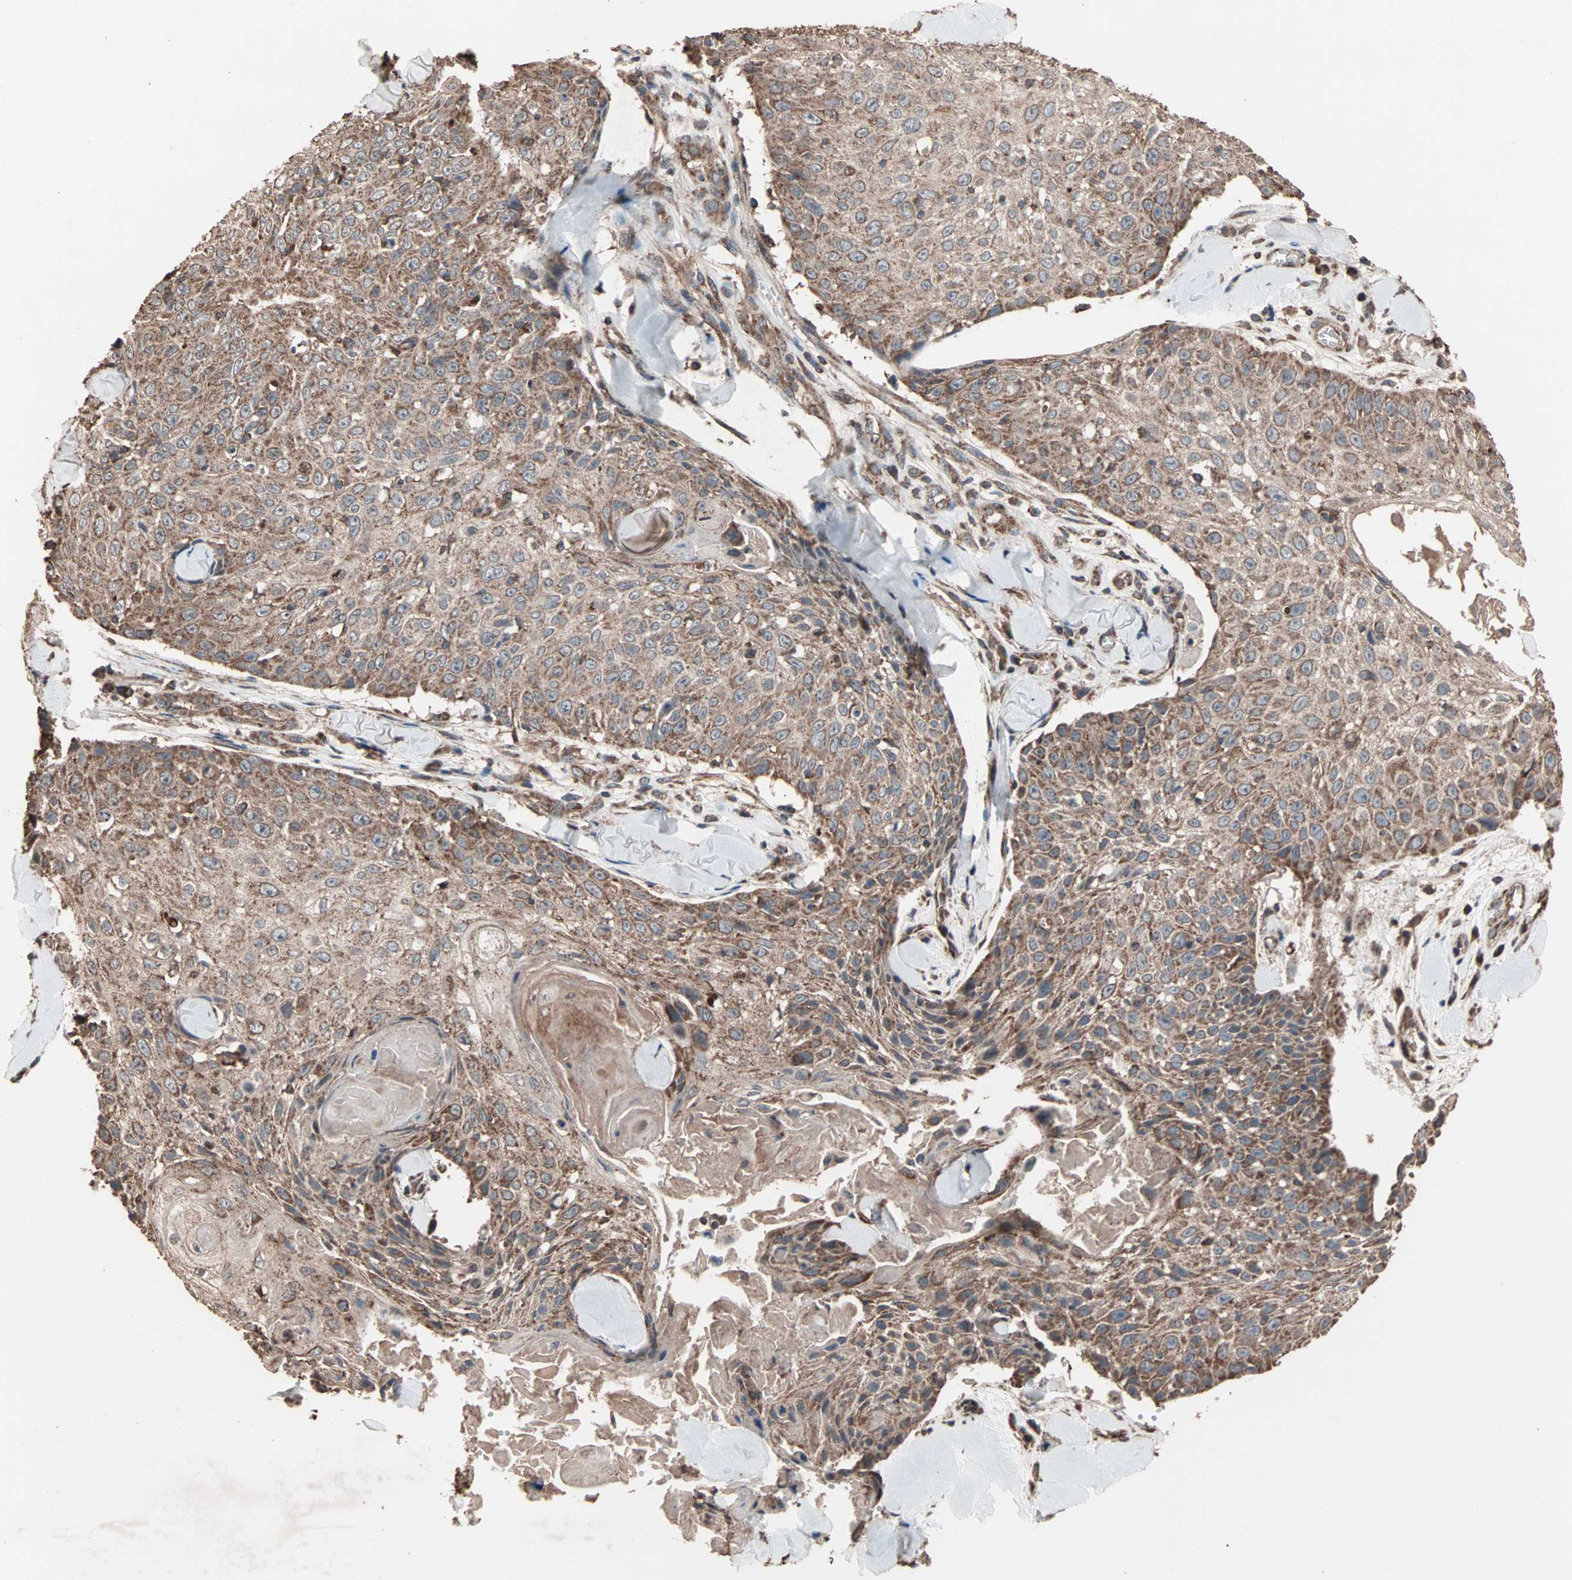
{"staining": {"intensity": "moderate", "quantity": ">75%", "location": "cytoplasmic/membranous"}, "tissue": "skin cancer", "cell_type": "Tumor cells", "image_type": "cancer", "snomed": [{"axis": "morphology", "description": "Squamous cell carcinoma, NOS"}, {"axis": "topography", "description": "Skin"}], "caption": "An image of human squamous cell carcinoma (skin) stained for a protein exhibits moderate cytoplasmic/membranous brown staining in tumor cells. (brown staining indicates protein expression, while blue staining denotes nuclei).", "gene": "MRPL2", "patient": {"sex": "male", "age": 86}}